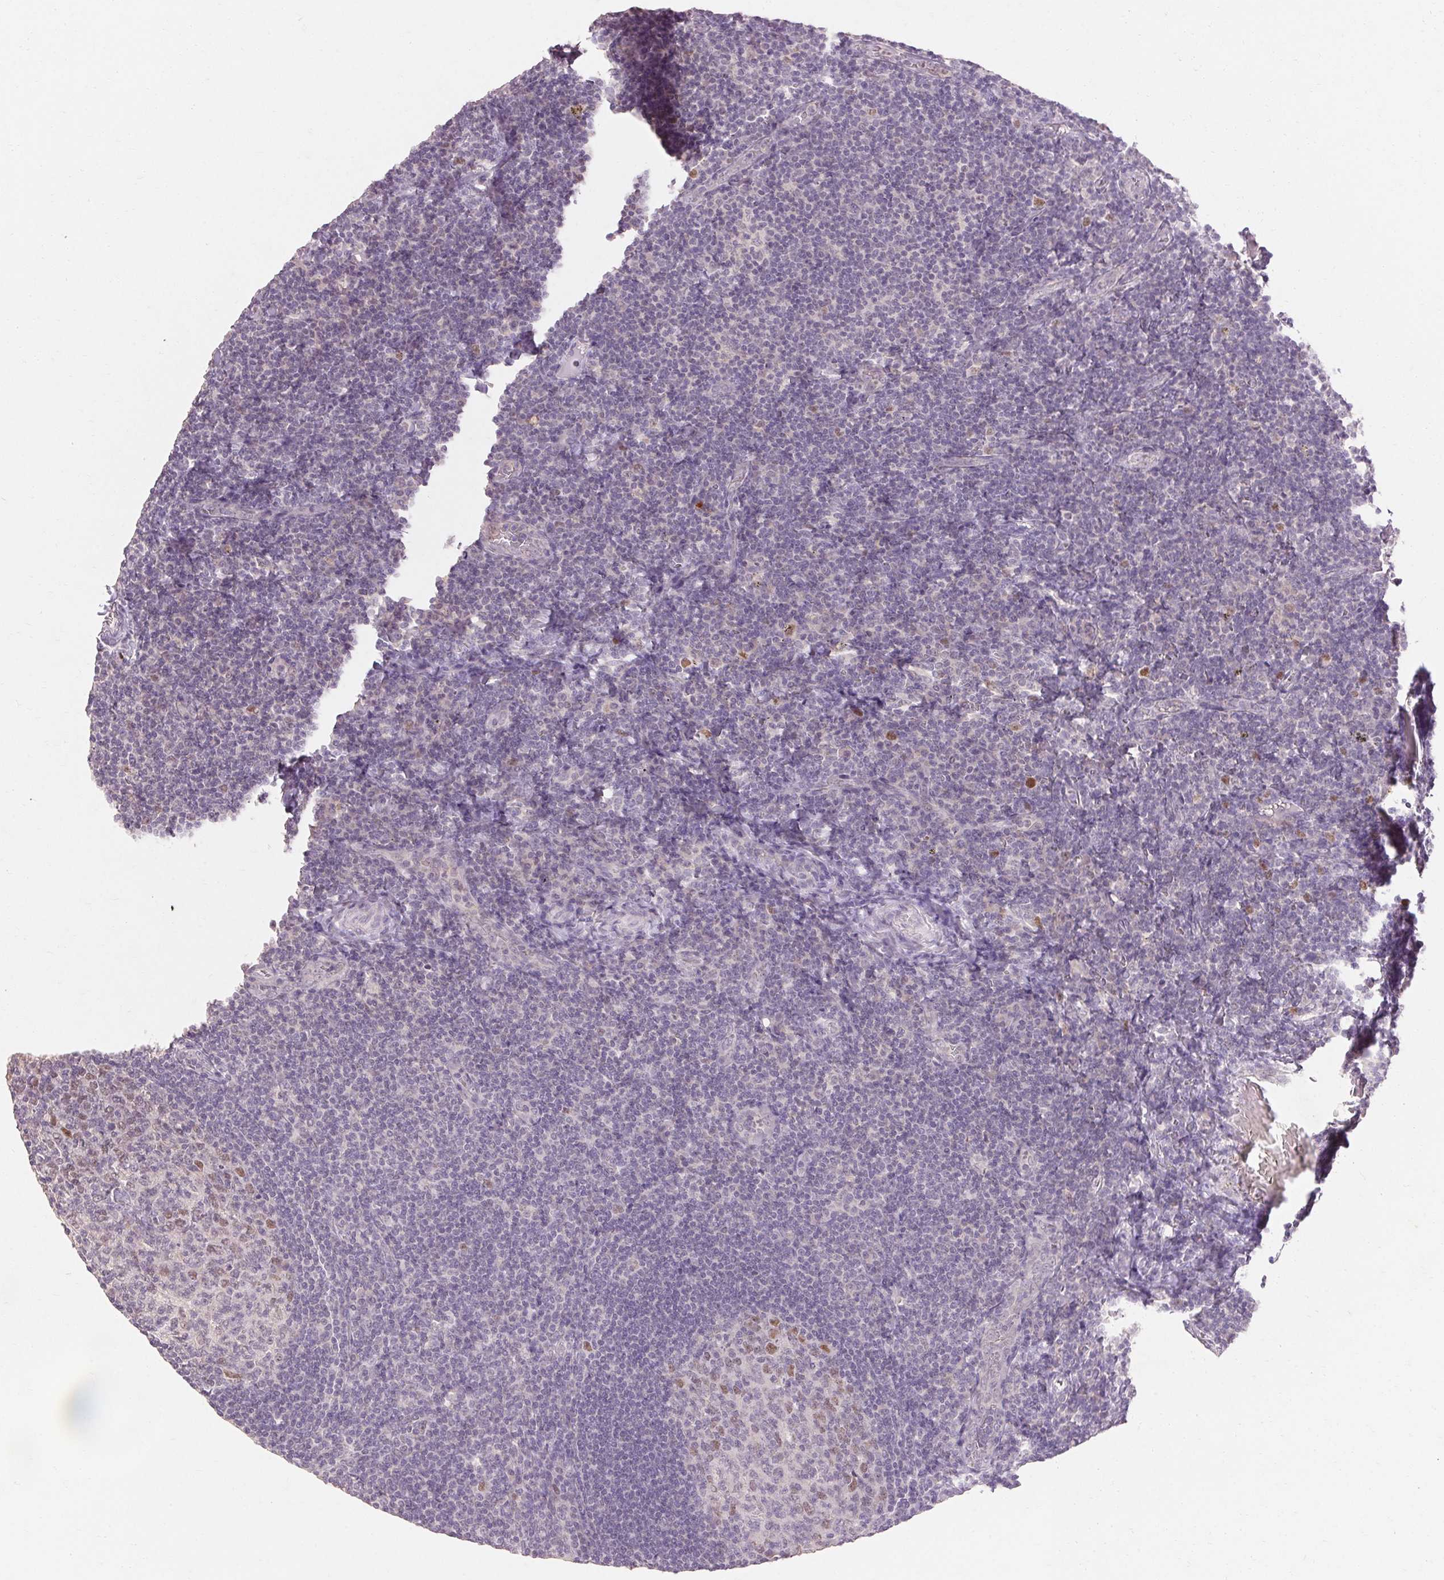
{"staining": {"intensity": "moderate", "quantity": "<25%", "location": "nuclear"}, "tissue": "tonsil", "cell_type": "Germinal center cells", "image_type": "normal", "snomed": [{"axis": "morphology", "description": "Normal tissue, NOS"}, {"axis": "topography", "description": "Tonsil"}], "caption": "A brown stain highlights moderate nuclear staining of a protein in germinal center cells of unremarkable tonsil. The staining was performed using DAB, with brown indicating positive protein expression. Nuclei are stained blue with hematoxylin.", "gene": "SKP2", "patient": {"sex": "male", "age": 17}}